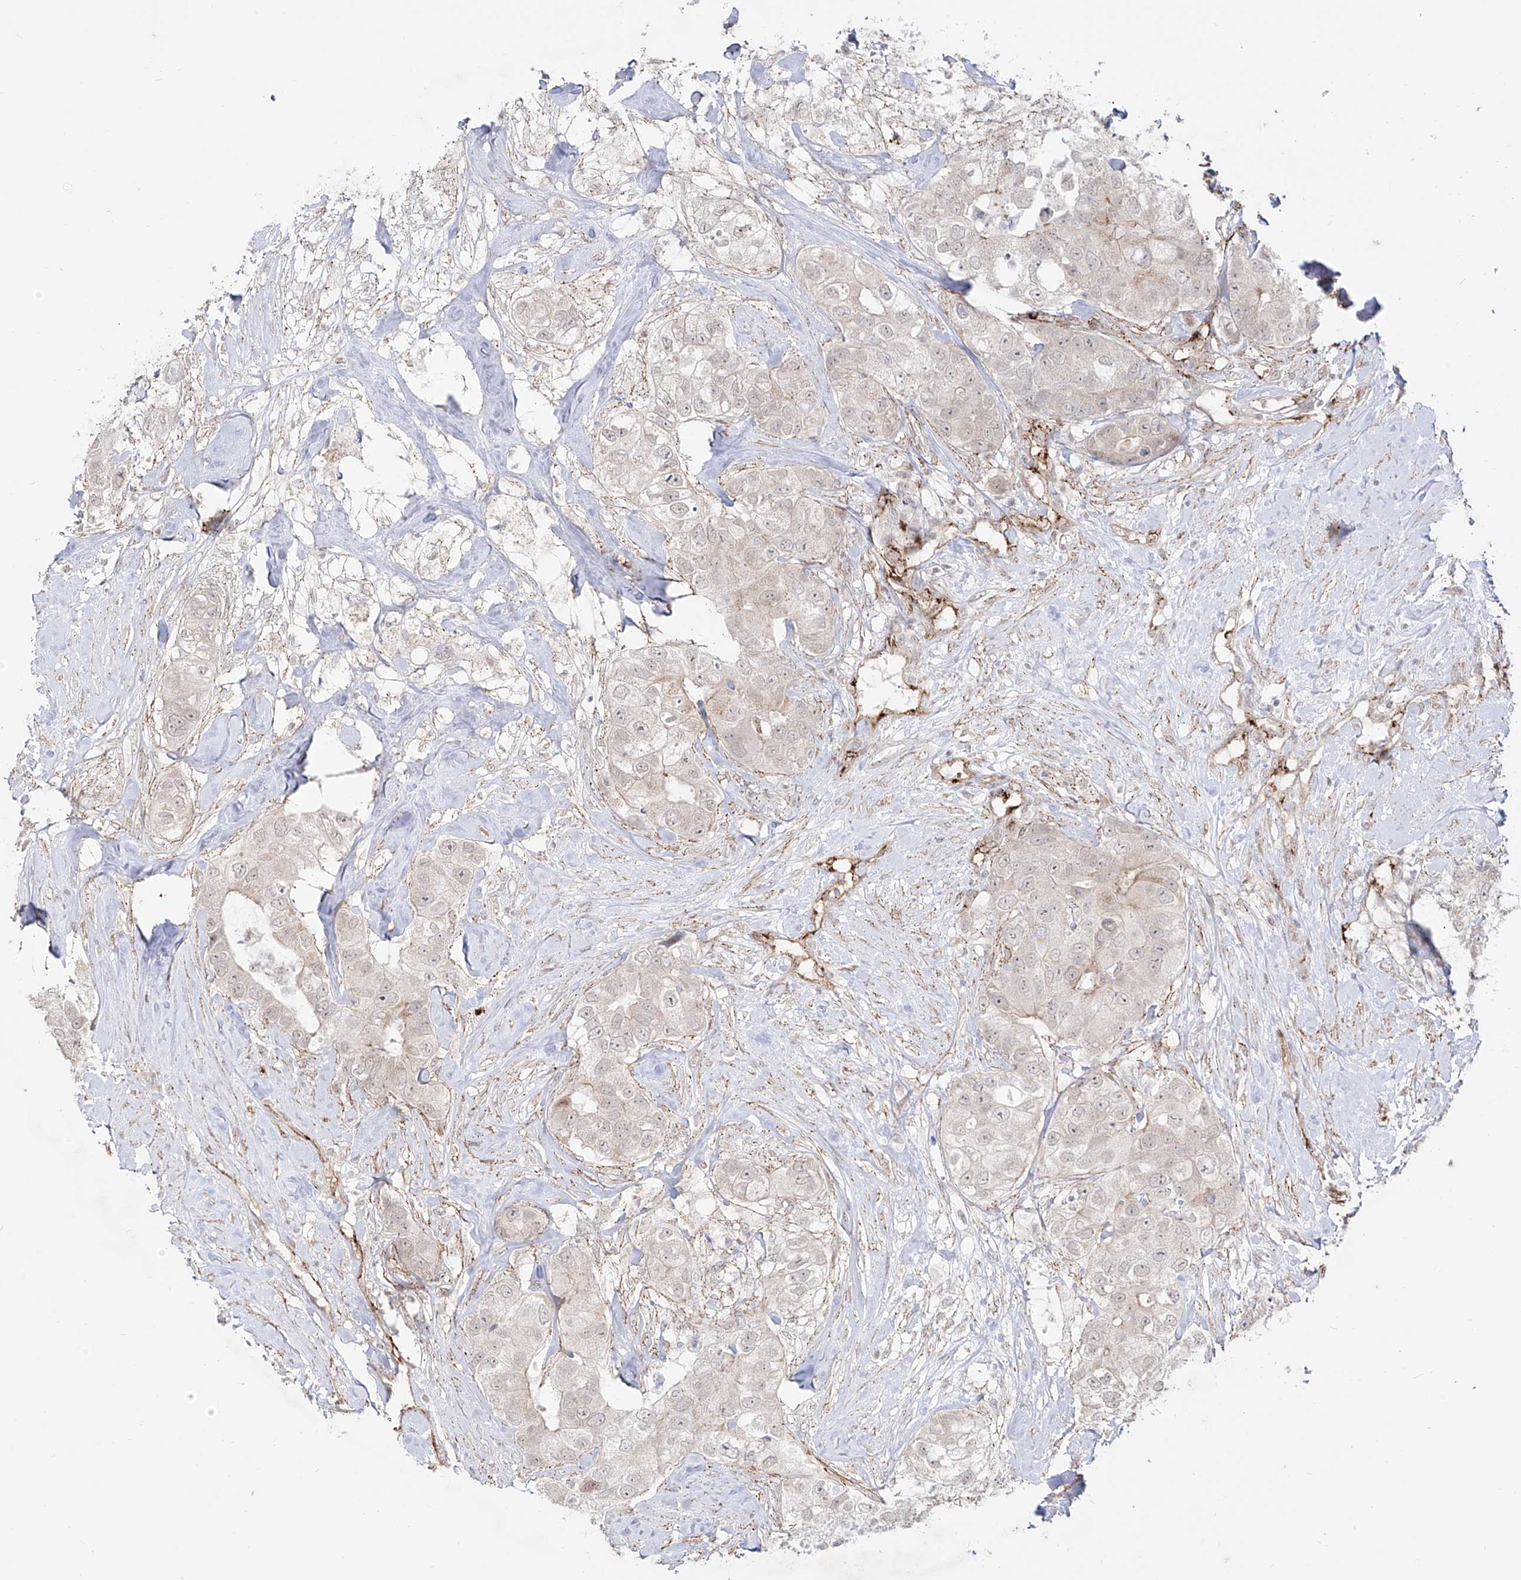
{"staining": {"intensity": "negative", "quantity": "none", "location": "none"}, "tissue": "breast cancer", "cell_type": "Tumor cells", "image_type": "cancer", "snomed": [{"axis": "morphology", "description": "Duct carcinoma"}, {"axis": "topography", "description": "Breast"}], "caption": "Human breast invasive ductal carcinoma stained for a protein using IHC reveals no expression in tumor cells.", "gene": "ZGRF1", "patient": {"sex": "female", "age": 62}}